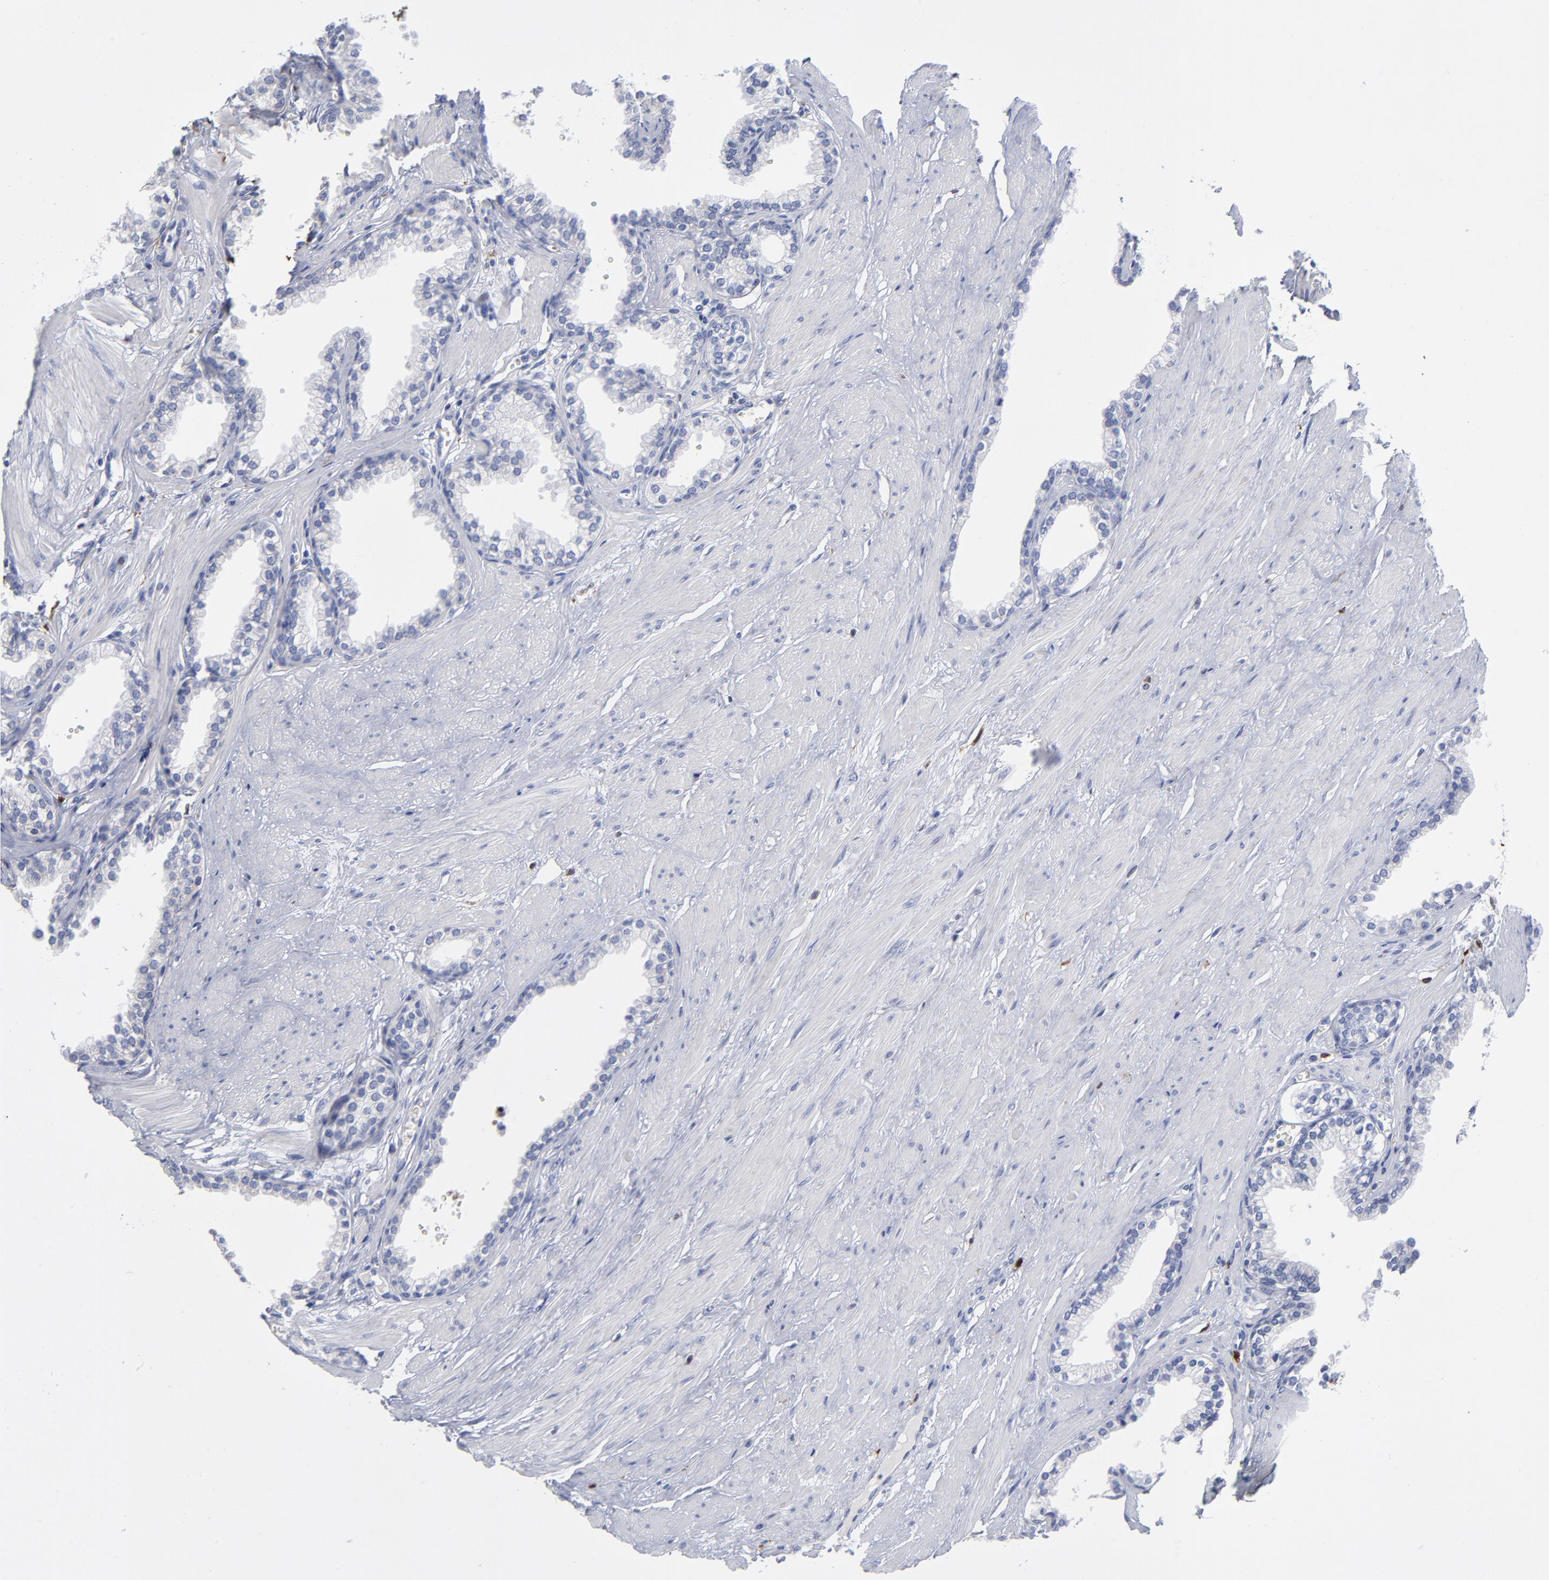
{"staining": {"intensity": "negative", "quantity": "none", "location": "none"}, "tissue": "prostate", "cell_type": "Glandular cells", "image_type": "normal", "snomed": [{"axis": "morphology", "description": "Normal tissue, NOS"}, {"axis": "topography", "description": "Prostate"}], "caption": "Glandular cells are negative for protein expression in benign human prostate. The staining is performed using DAB brown chromogen with nuclei counter-stained in using hematoxylin.", "gene": "PTP4A1", "patient": {"sex": "male", "age": 64}}